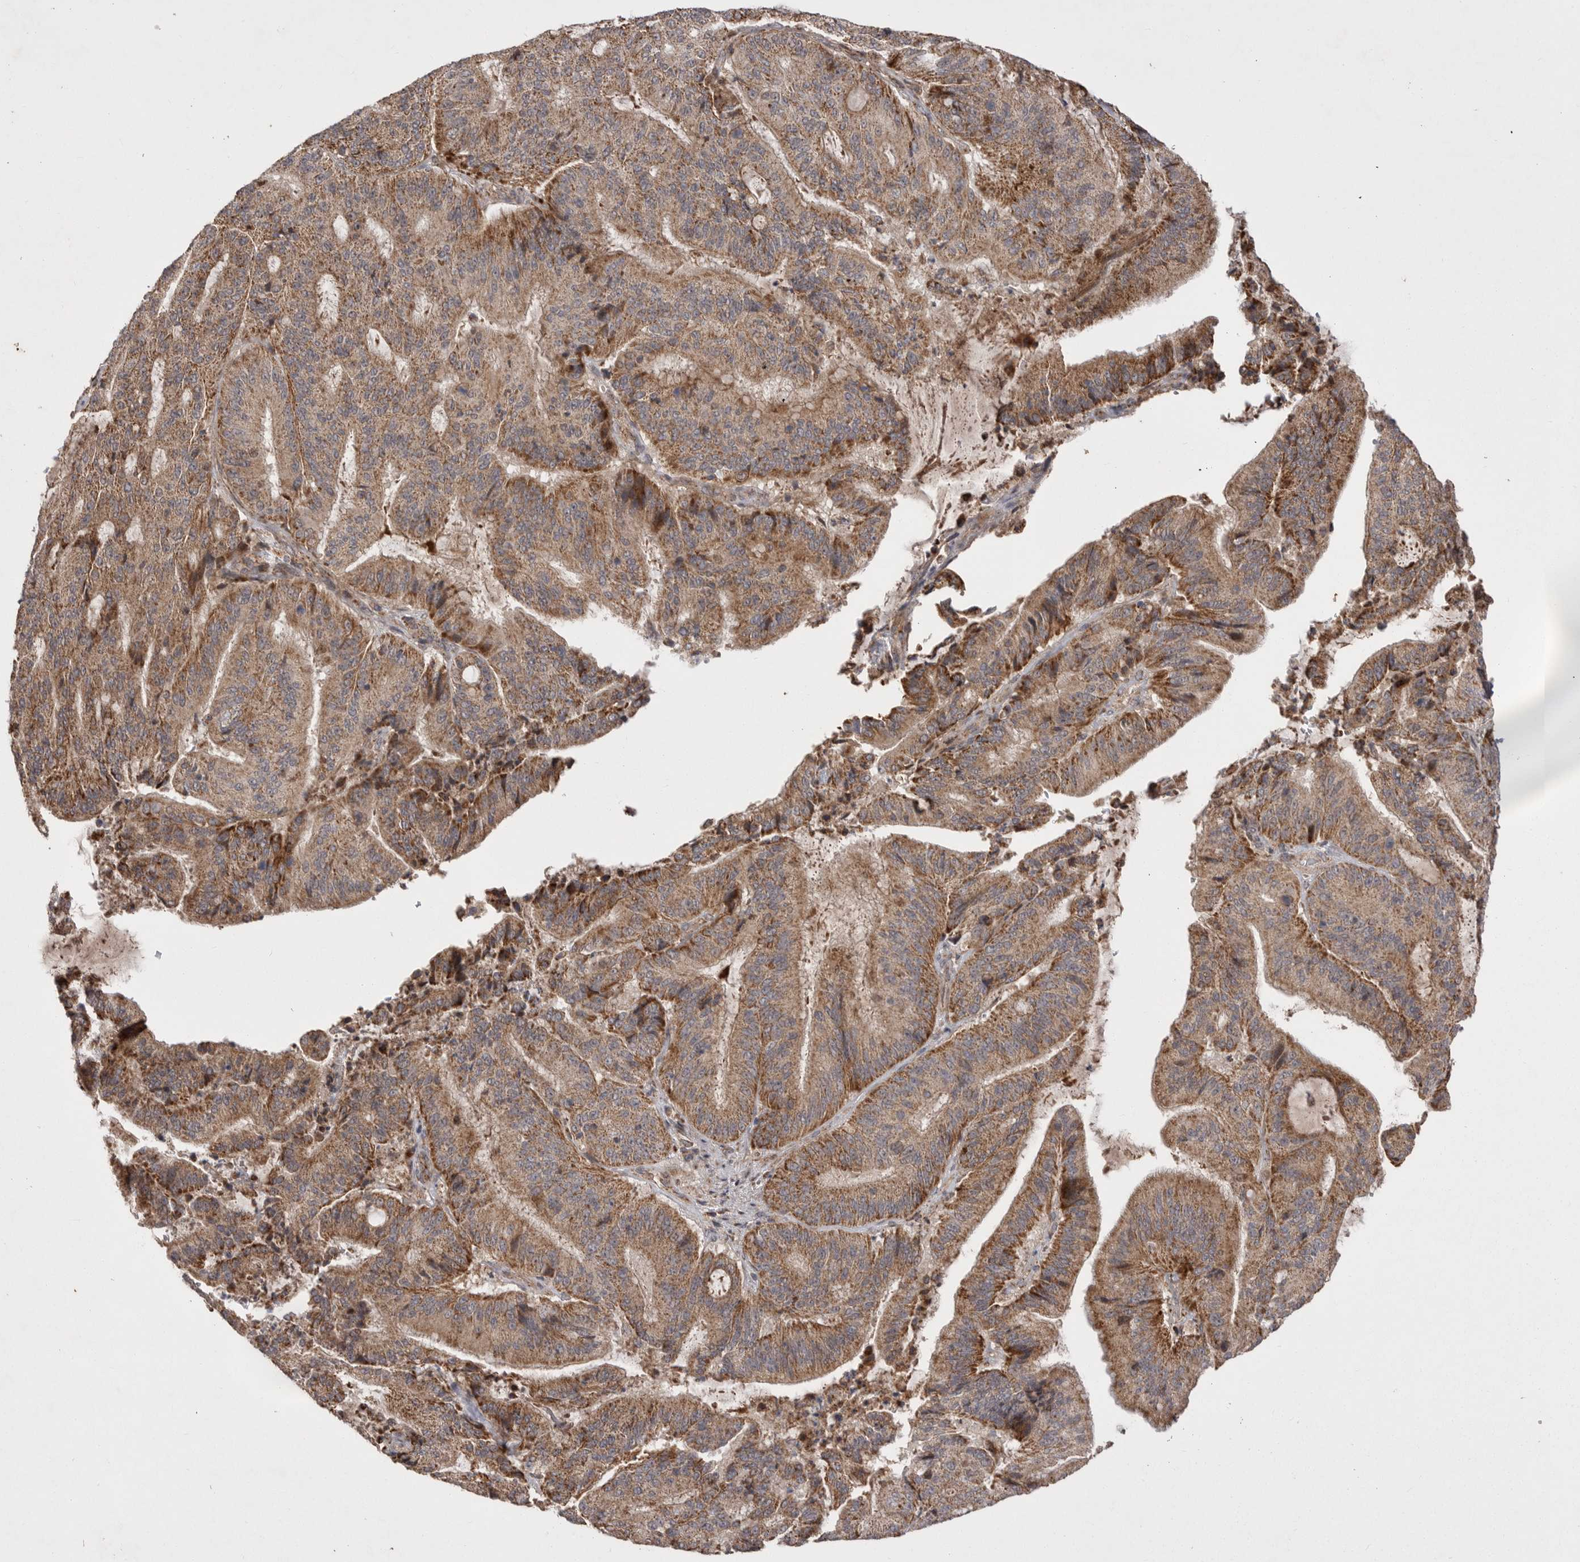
{"staining": {"intensity": "moderate", "quantity": ">75%", "location": "cytoplasmic/membranous"}, "tissue": "liver cancer", "cell_type": "Tumor cells", "image_type": "cancer", "snomed": [{"axis": "morphology", "description": "Normal tissue, NOS"}, {"axis": "morphology", "description": "Cholangiocarcinoma"}, {"axis": "topography", "description": "Liver"}, {"axis": "topography", "description": "Peripheral nerve tissue"}], "caption": "Human liver cholangiocarcinoma stained with a protein marker demonstrates moderate staining in tumor cells.", "gene": "KYAT3", "patient": {"sex": "female", "age": 73}}